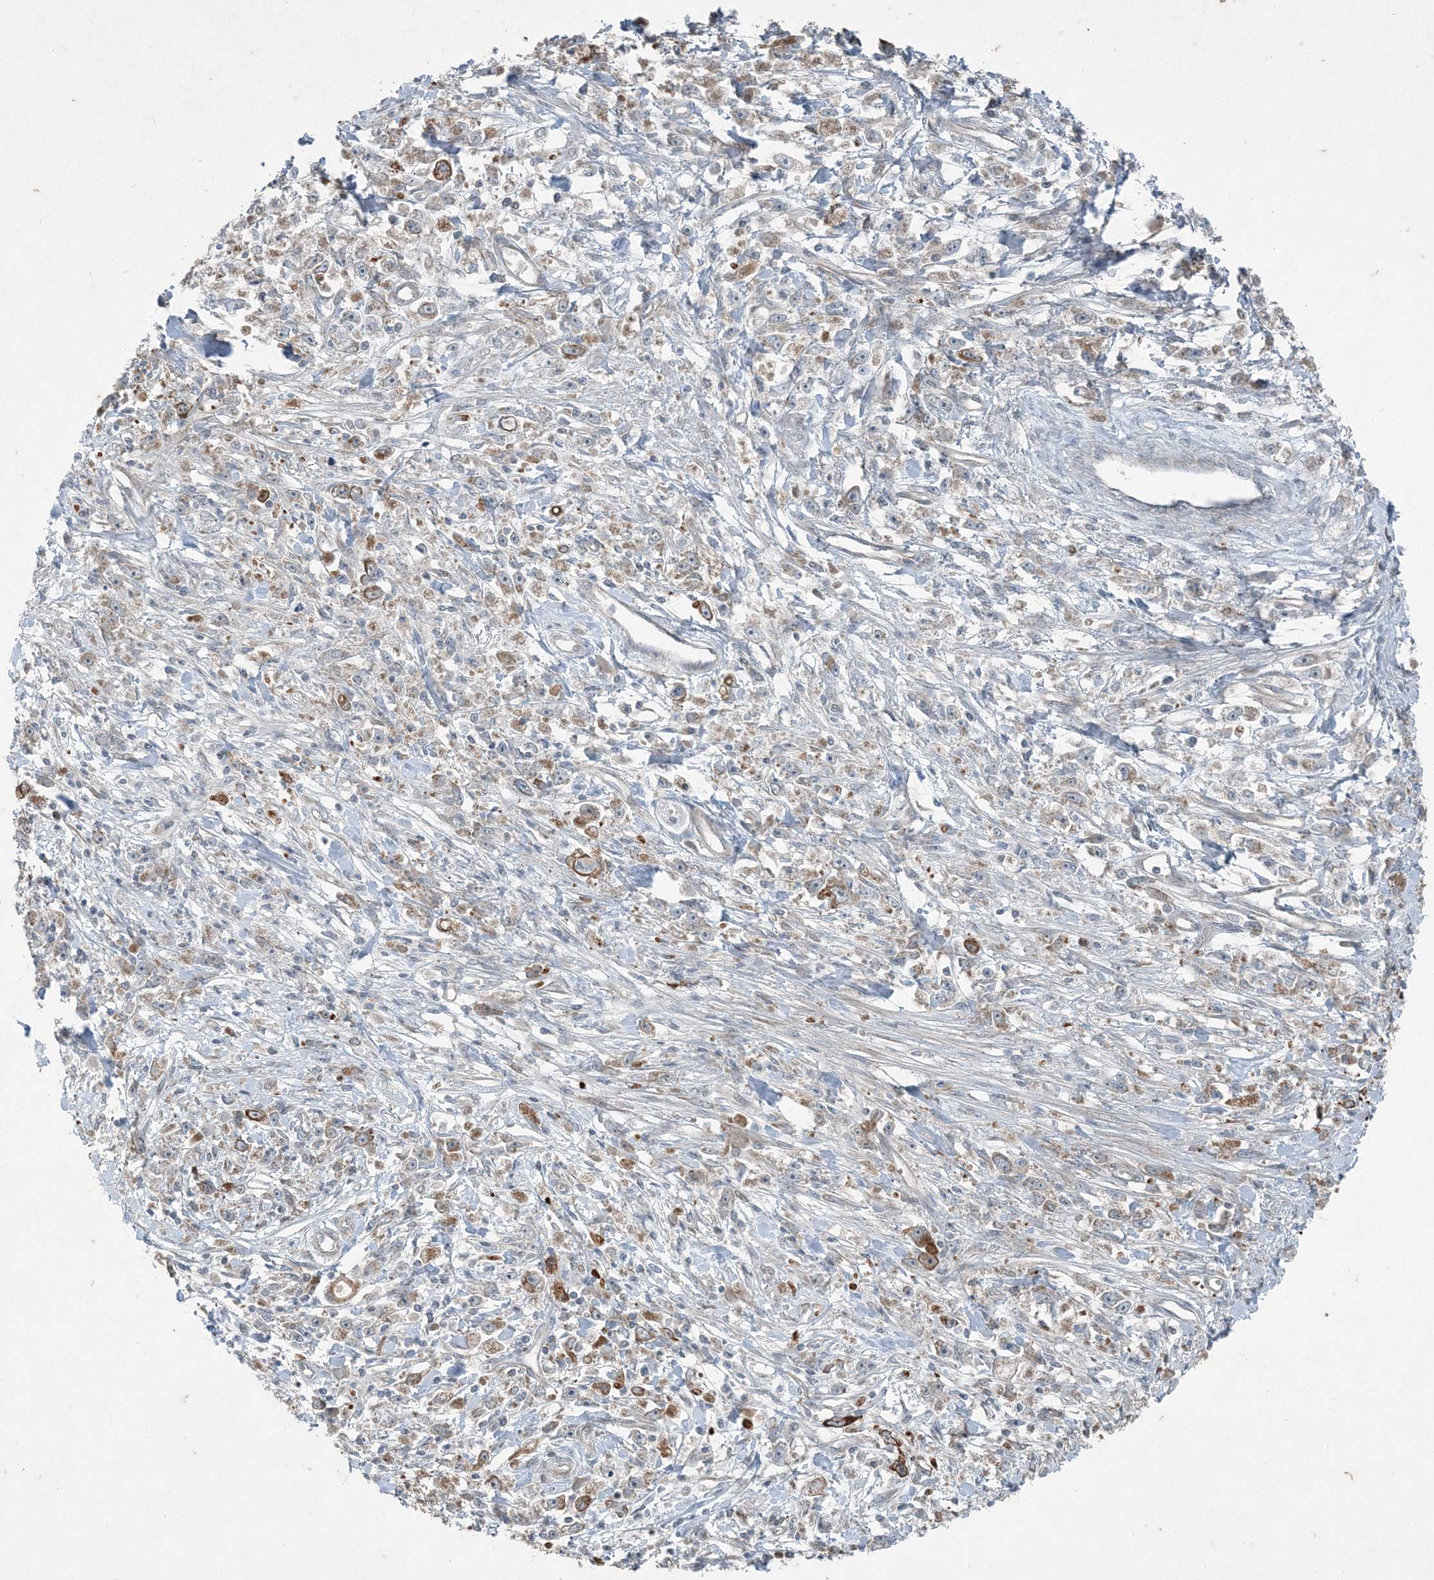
{"staining": {"intensity": "moderate", "quantity": ">75%", "location": "cytoplasmic/membranous"}, "tissue": "stomach cancer", "cell_type": "Tumor cells", "image_type": "cancer", "snomed": [{"axis": "morphology", "description": "Adenocarcinoma, NOS"}, {"axis": "topography", "description": "Stomach"}], "caption": "Tumor cells show medium levels of moderate cytoplasmic/membranous positivity in about >75% of cells in human adenocarcinoma (stomach).", "gene": "PC", "patient": {"sex": "female", "age": 59}}